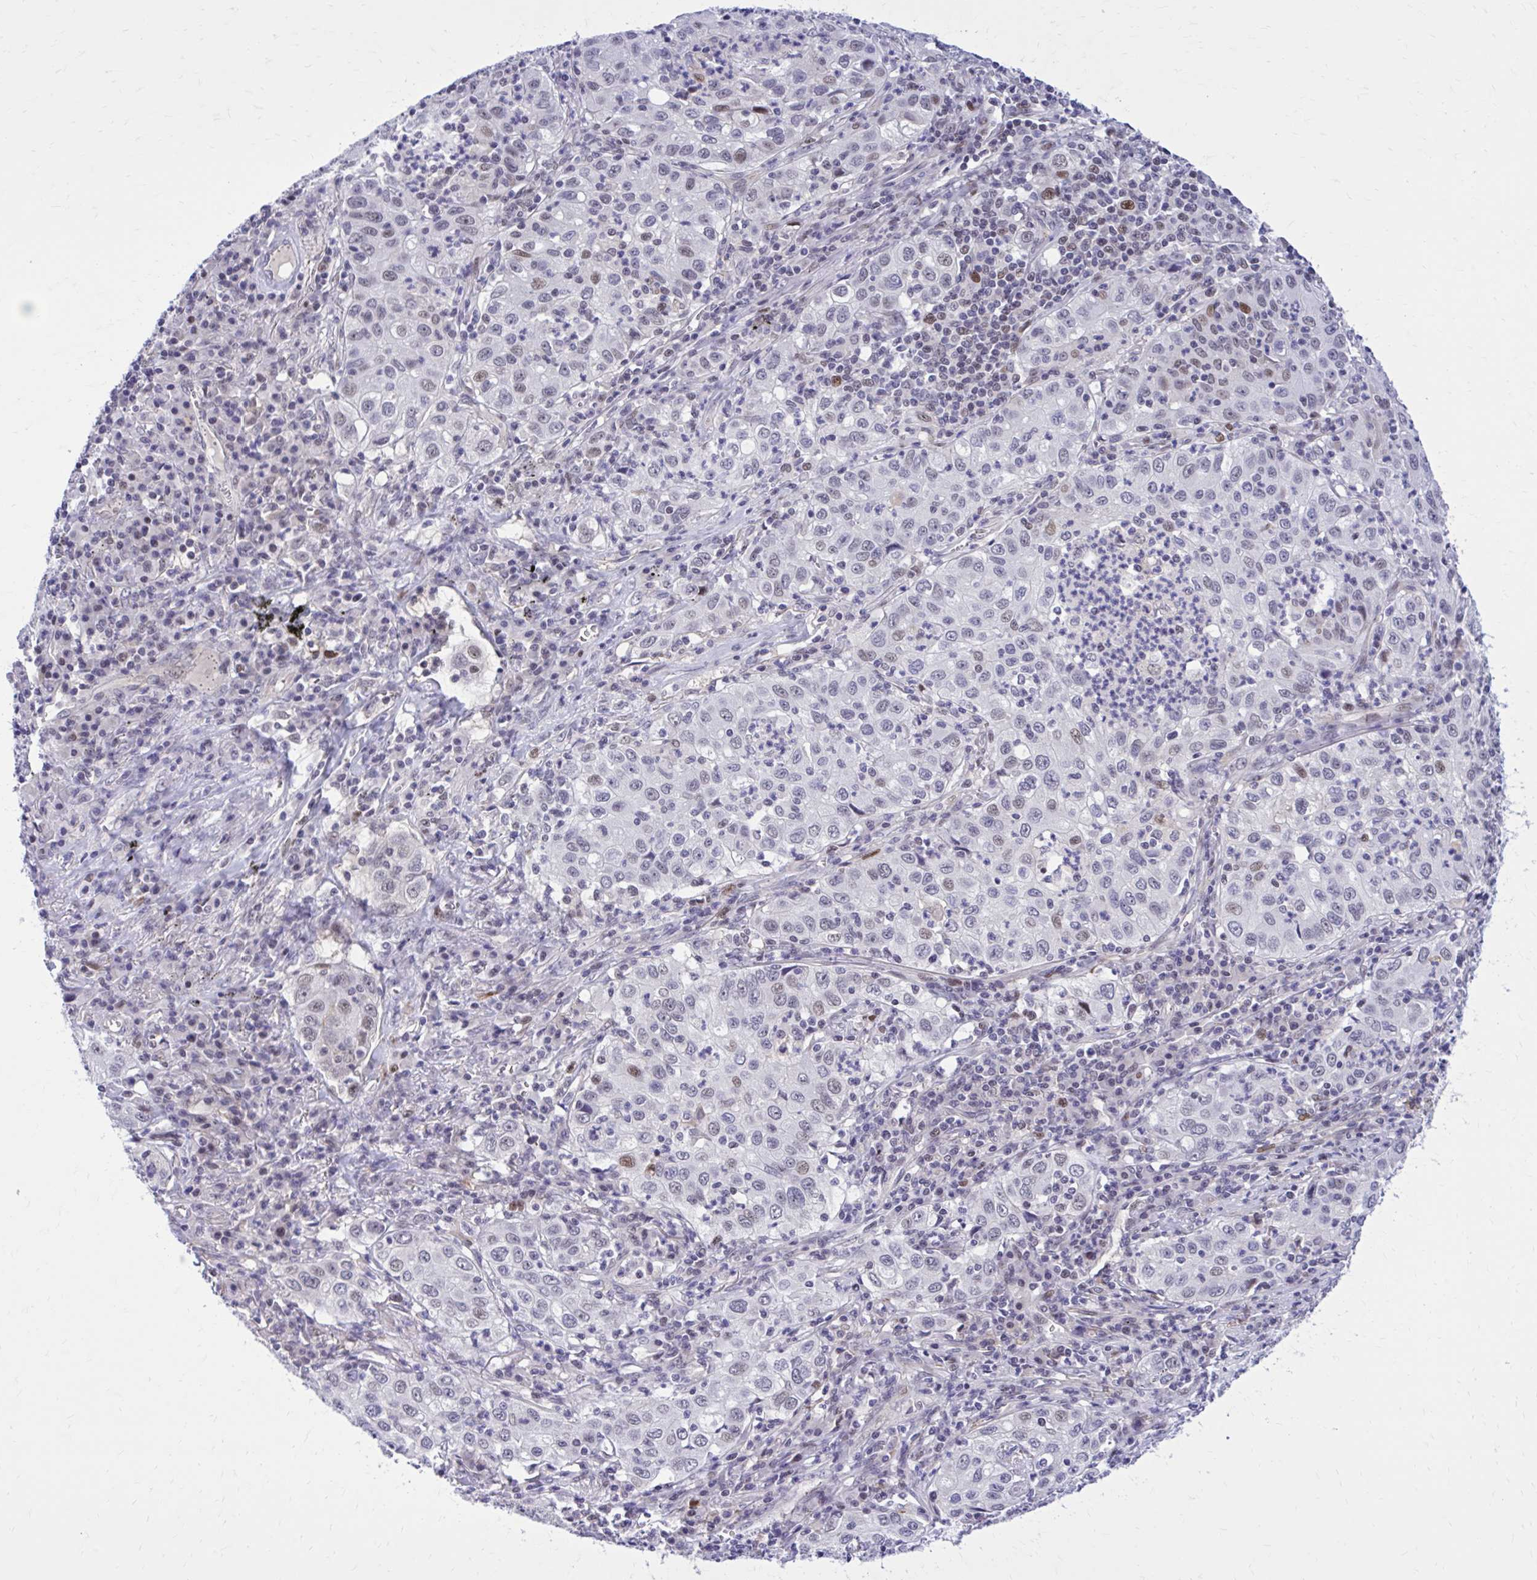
{"staining": {"intensity": "weak", "quantity": "25%-75%", "location": "nuclear"}, "tissue": "lung cancer", "cell_type": "Tumor cells", "image_type": "cancer", "snomed": [{"axis": "morphology", "description": "Squamous cell carcinoma, NOS"}, {"axis": "topography", "description": "Lung"}], "caption": "This histopathology image shows immunohistochemistry (IHC) staining of human lung cancer, with low weak nuclear staining in about 25%-75% of tumor cells.", "gene": "ZBTB25", "patient": {"sex": "male", "age": 71}}